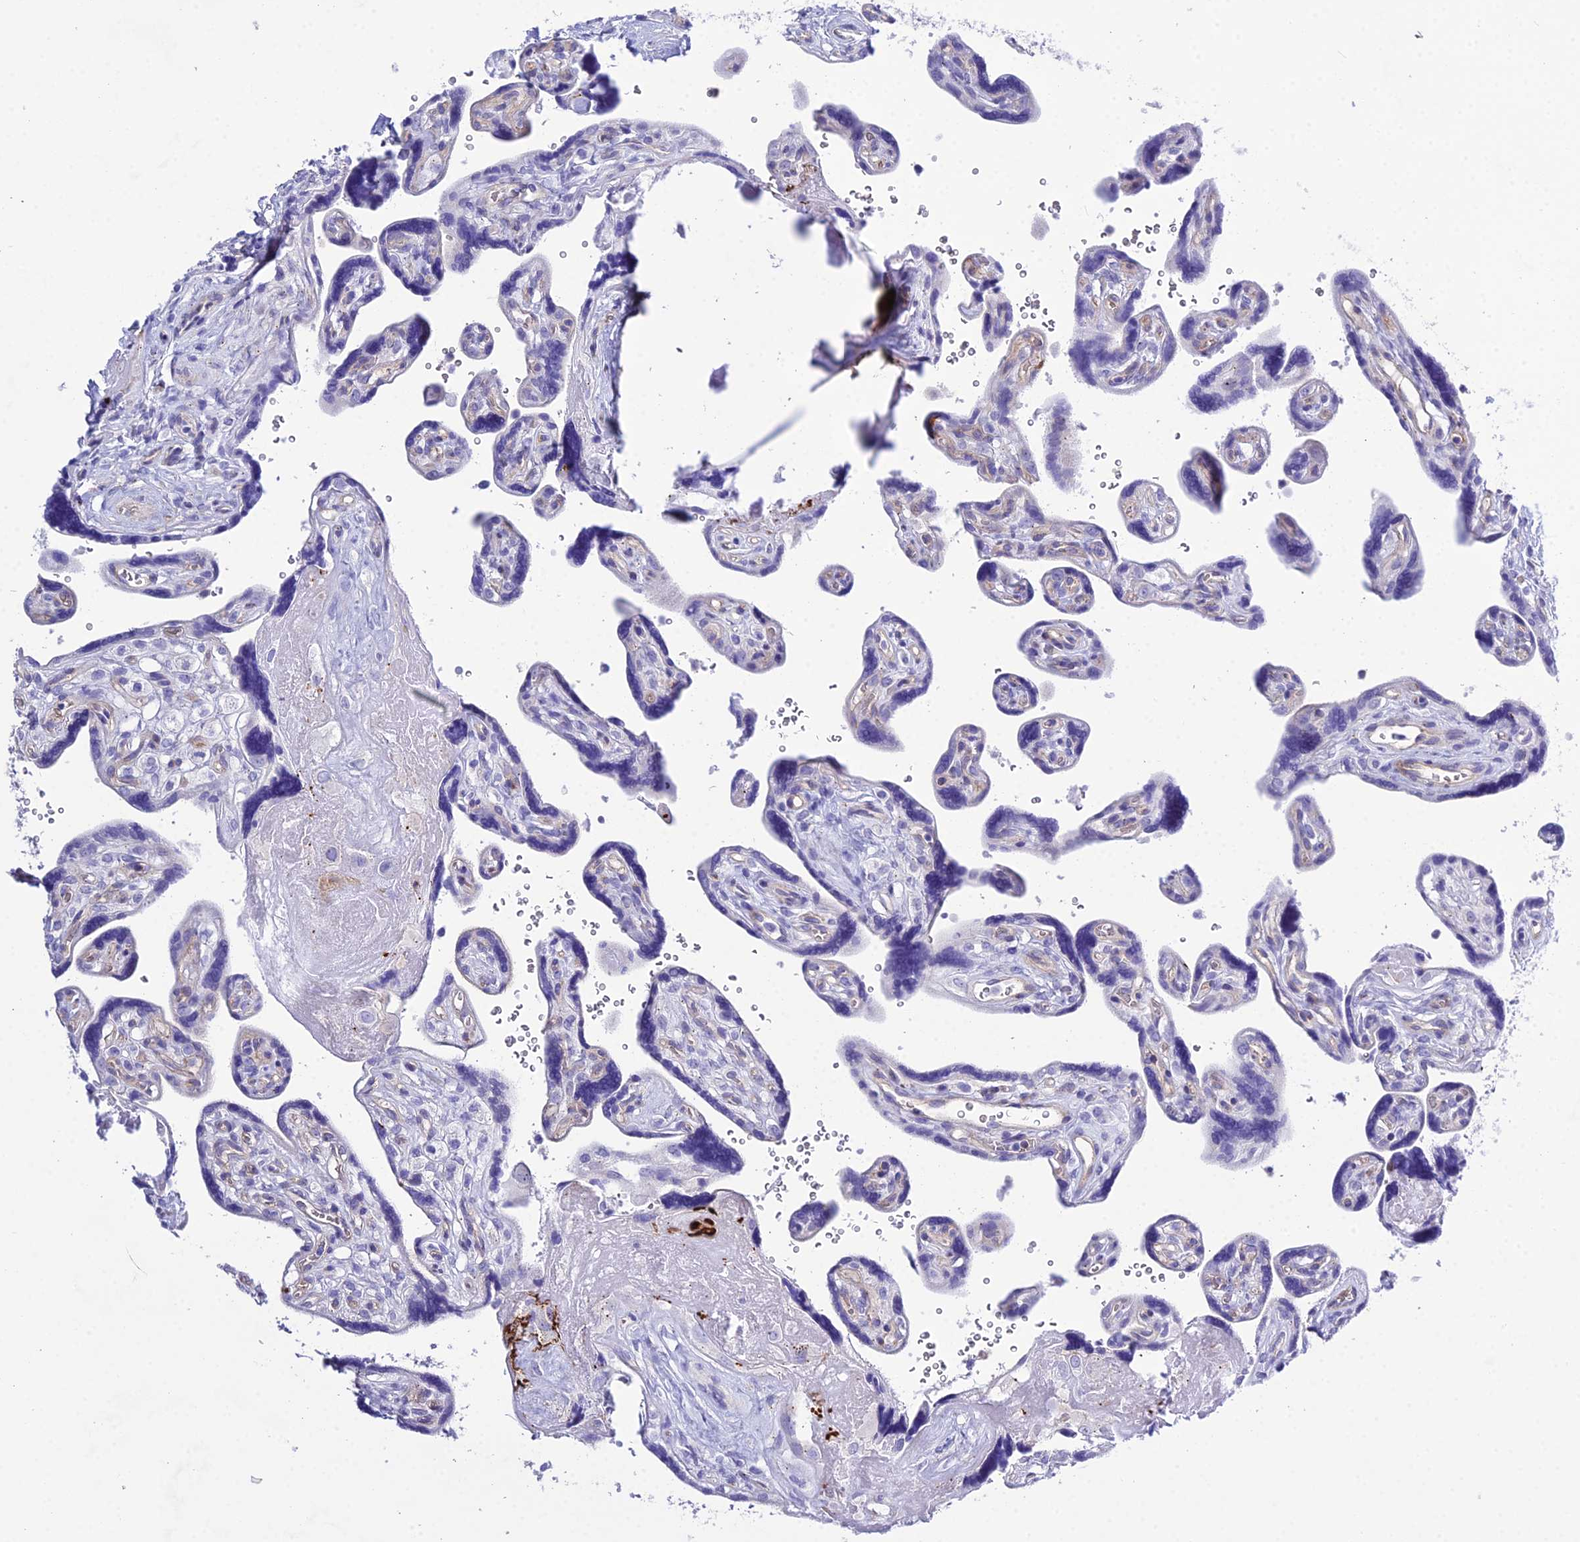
{"staining": {"intensity": "negative", "quantity": "none", "location": "none"}, "tissue": "placenta", "cell_type": "Decidual cells", "image_type": "normal", "snomed": [{"axis": "morphology", "description": "Normal tissue, NOS"}, {"axis": "topography", "description": "Placenta"}], "caption": "A photomicrograph of human placenta is negative for staining in decidual cells. (DAB IHC, high magnification).", "gene": "OR1Q1", "patient": {"sex": "female", "age": 39}}